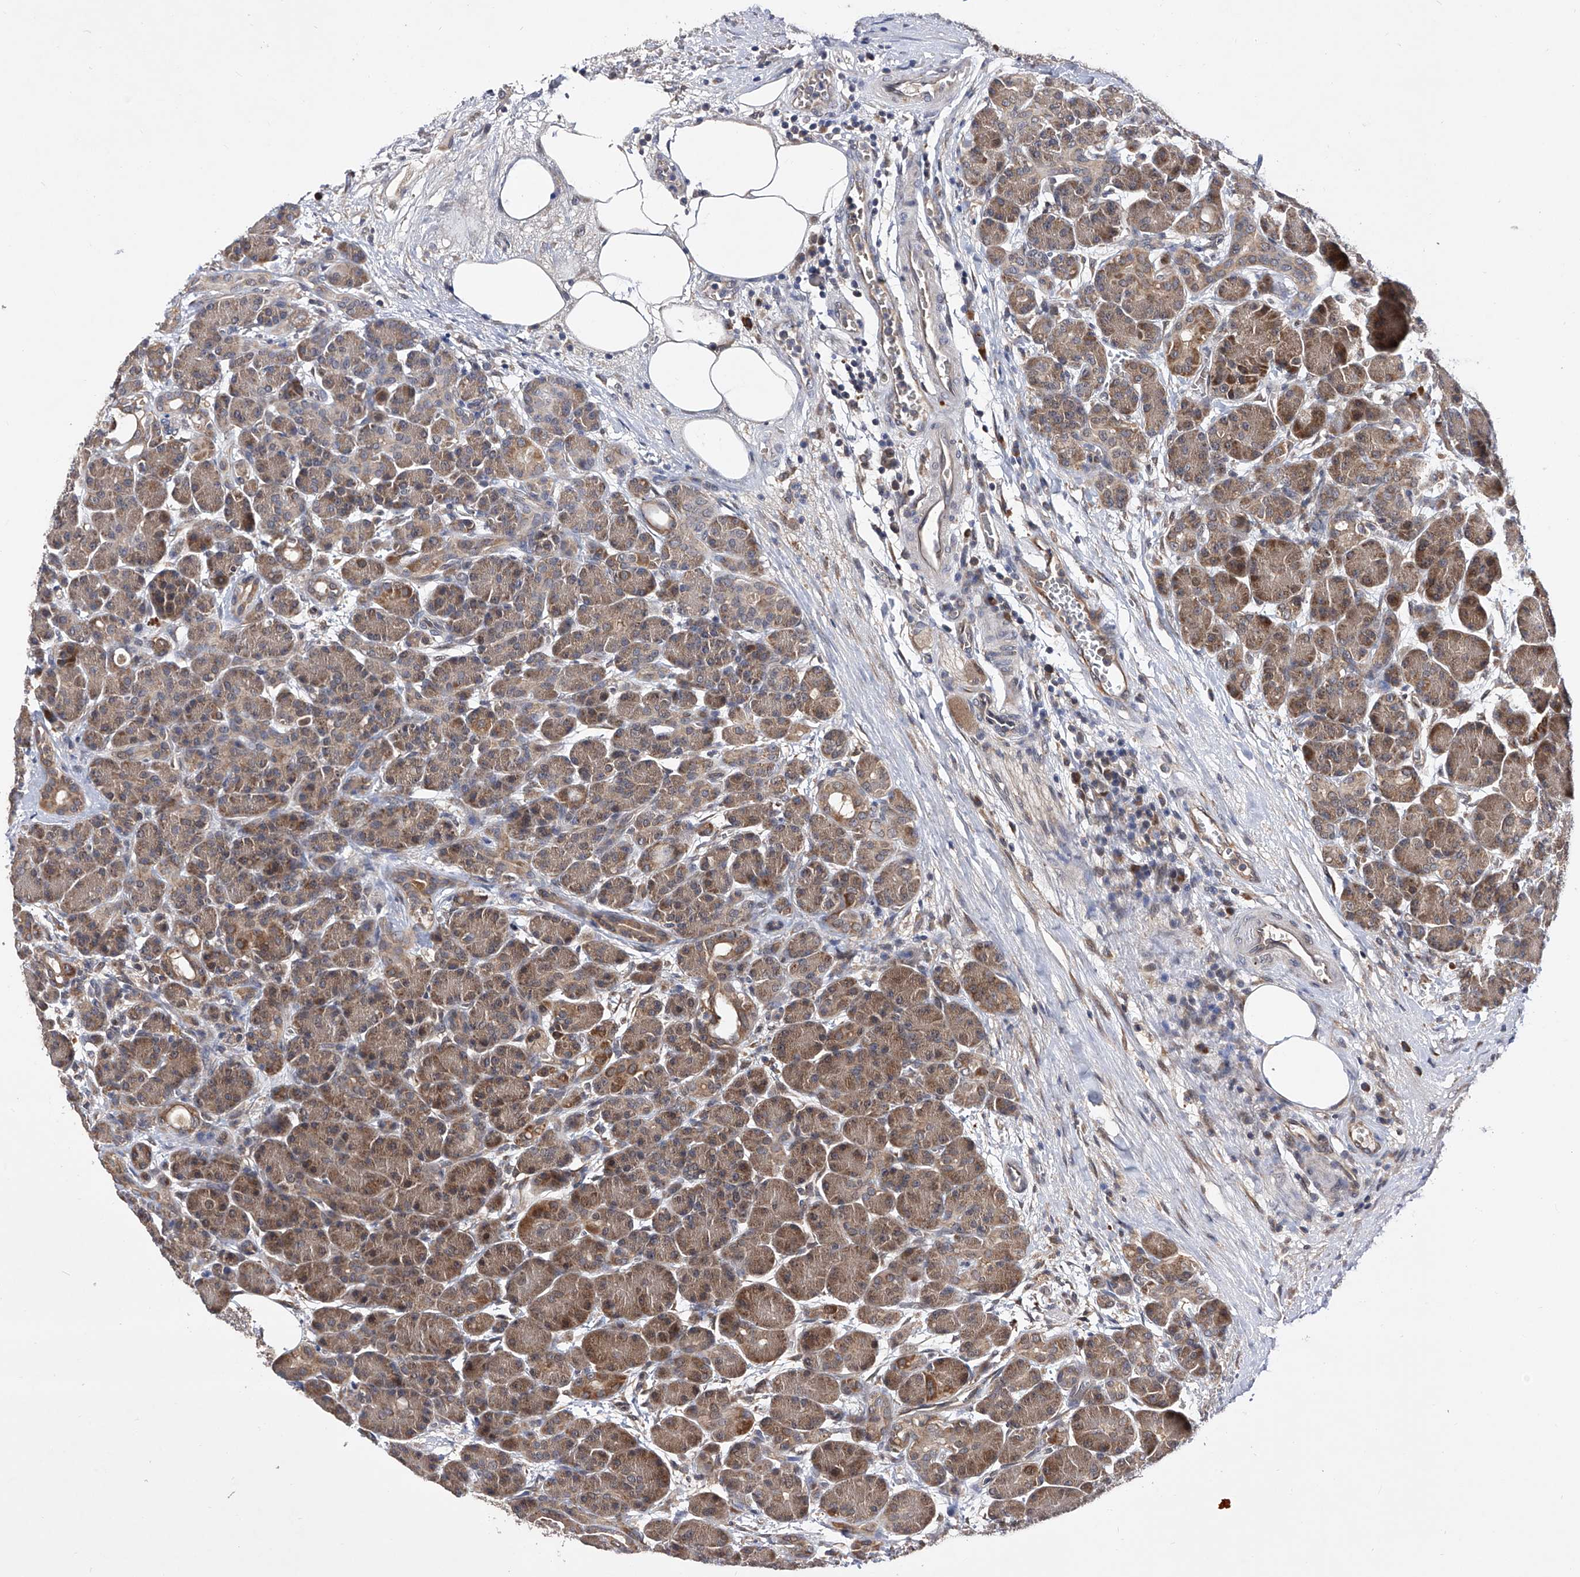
{"staining": {"intensity": "moderate", "quantity": ">75%", "location": "cytoplasmic/membranous"}, "tissue": "pancreas", "cell_type": "Exocrine glandular cells", "image_type": "normal", "snomed": [{"axis": "morphology", "description": "Normal tissue, NOS"}, {"axis": "topography", "description": "Pancreas"}], "caption": "This histopathology image displays immunohistochemistry (IHC) staining of unremarkable pancreas, with medium moderate cytoplasmic/membranous expression in approximately >75% of exocrine glandular cells.", "gene": "USP45", "patient": {"sex": "male", "age": 63}}